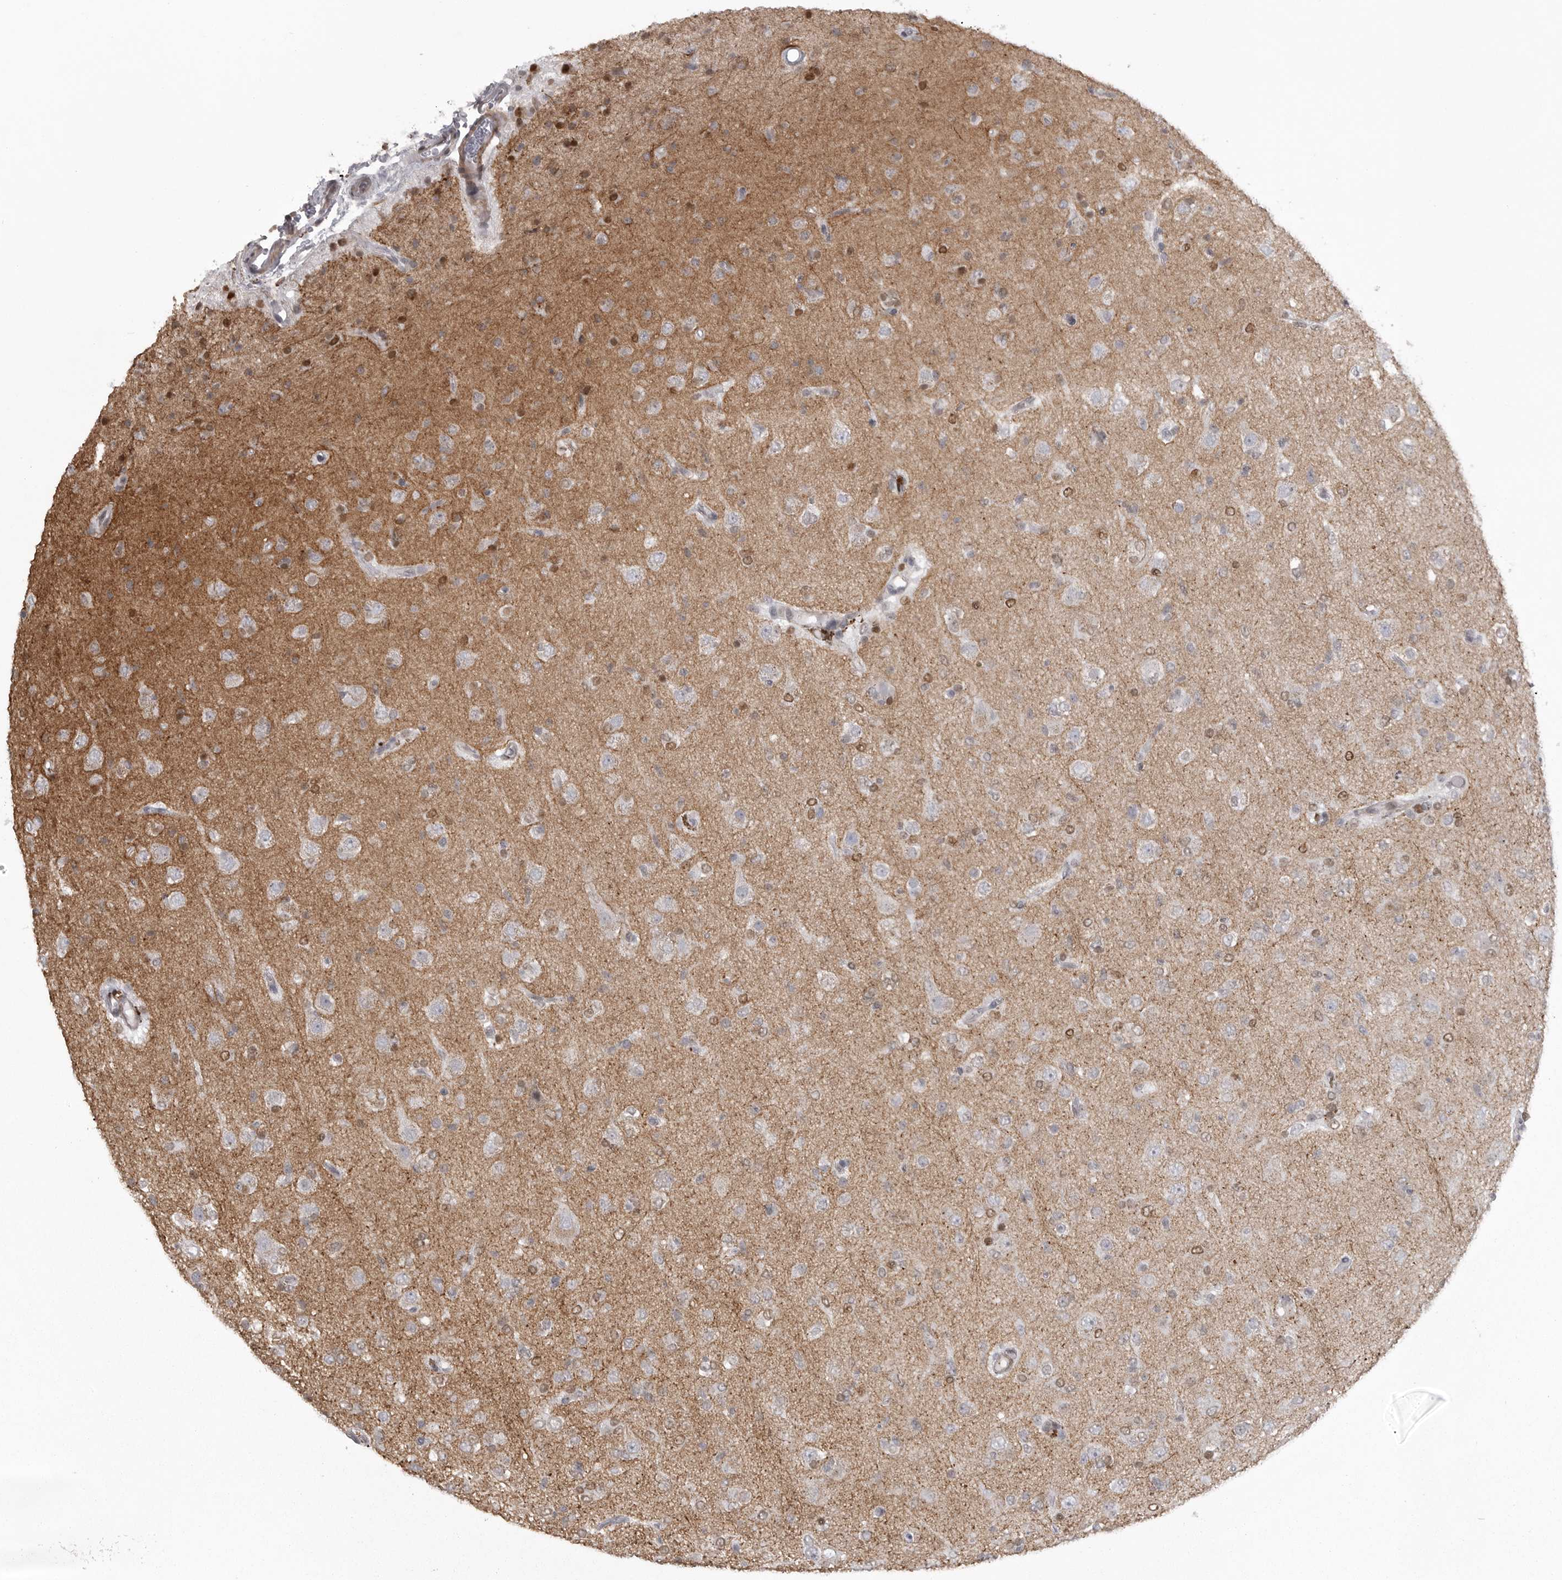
{"staining": {"intensity": "moderate", "quantity": "<25%", "location": "nuclear"}, "tissue": "glioma", "cell_type": "Tumor cells", "image_type": "cancer", "snomed": [{"axis": "morphology", "description": "Glioma, malignant, Low grade"}, {"axis": "topography", "description": "Brain"}], "caption": "Protein expression analysis of malignant glioma (low-grade) displays moderate nuclear staining in approximately <25% of tumor cells. (Brightfield microscopy of DAB IHC at high magnification).", "gene": "HMGN3", "patient": {"sex": "male", "age": 65}}